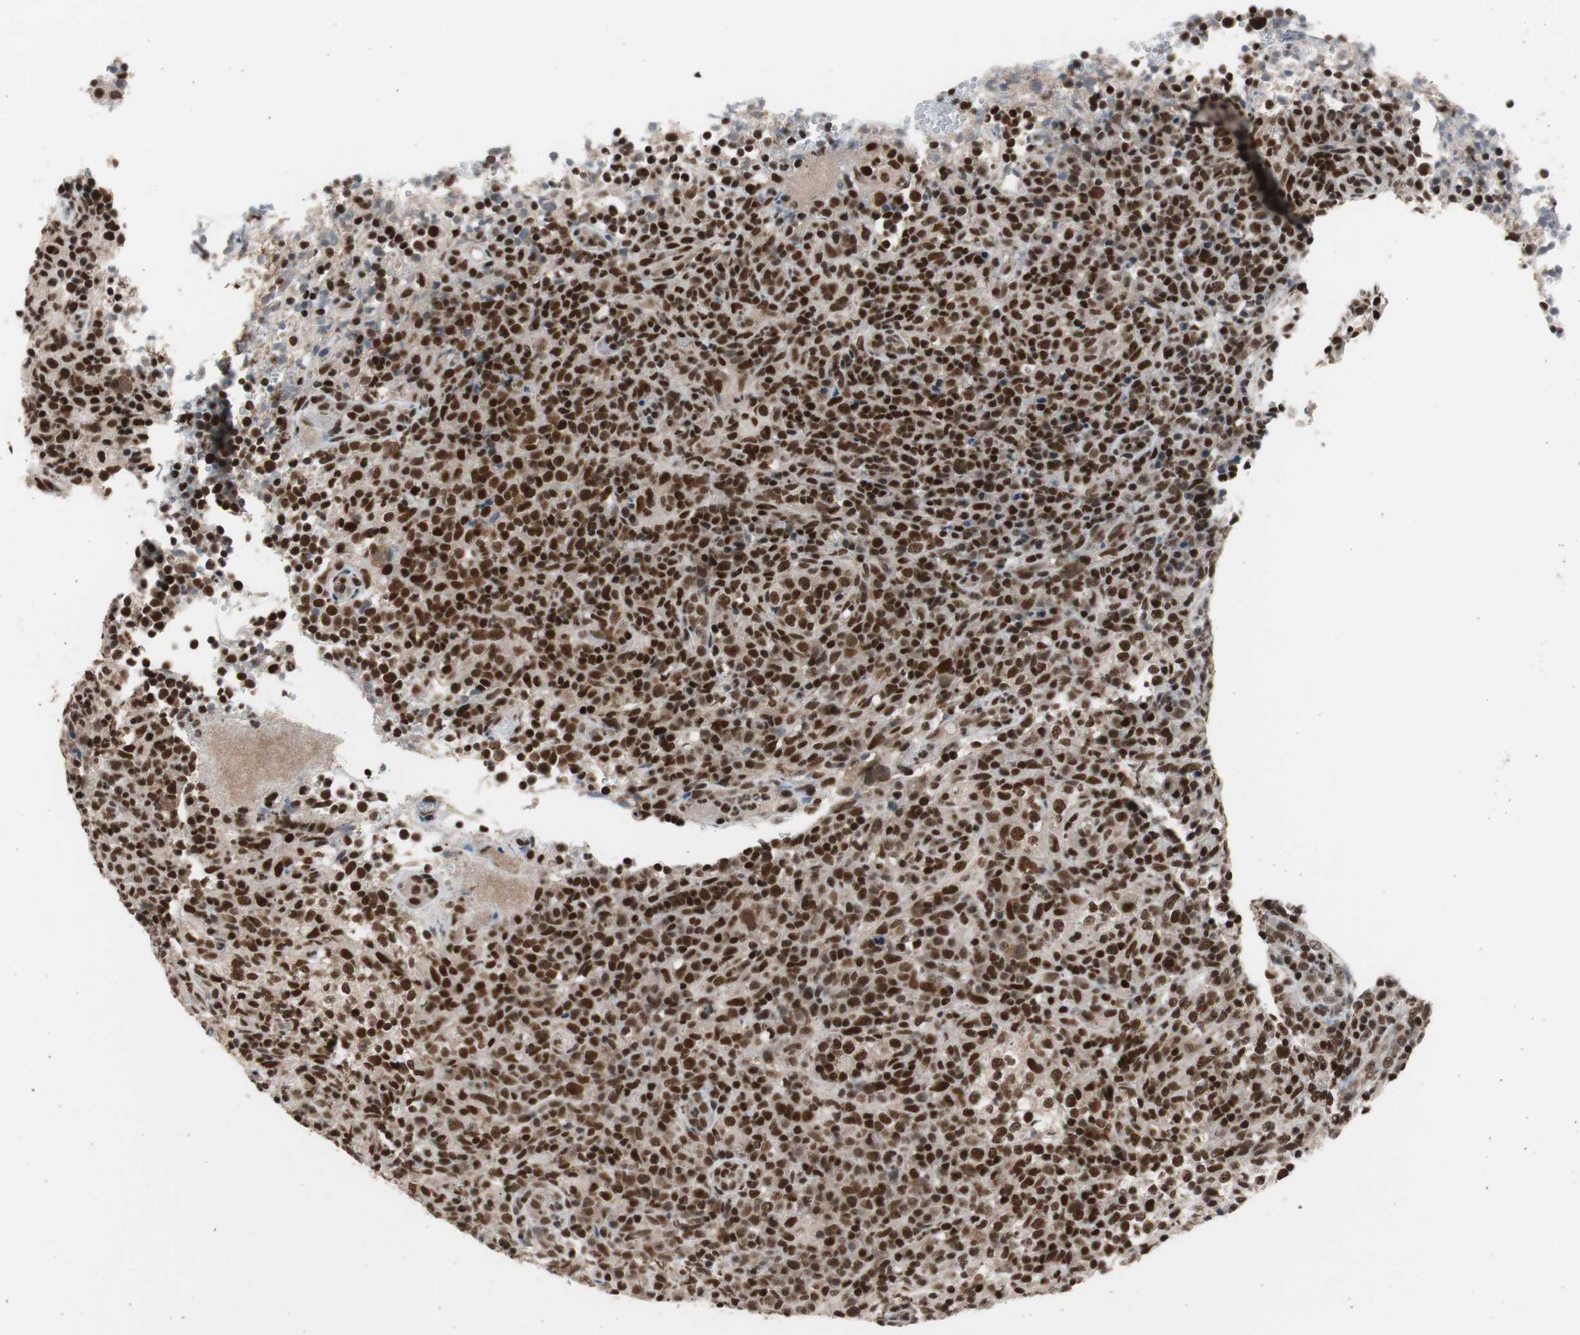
{"staining": {"intensity": "strong", "quantity": ">75%", "location": "nuclear"}, "tissue": "lymphoma", "cell_type": "Tumor cells", "image_type": "cancer", "snomed": [{"axis": "morphology", "description": "Malignant lymphoma, non-Hodgkin's type, High grade"}, {"axis": "topography", "description": "Lymph node"}], "caption": "Human high-grade malignant lymphoma, non-Hodgkin's type stained with a brown dye displays strong nuclear positive expression in about >75% of tumor cells.", "gene": "RPA1", "patient": {"sex": "female", "age": 76}}